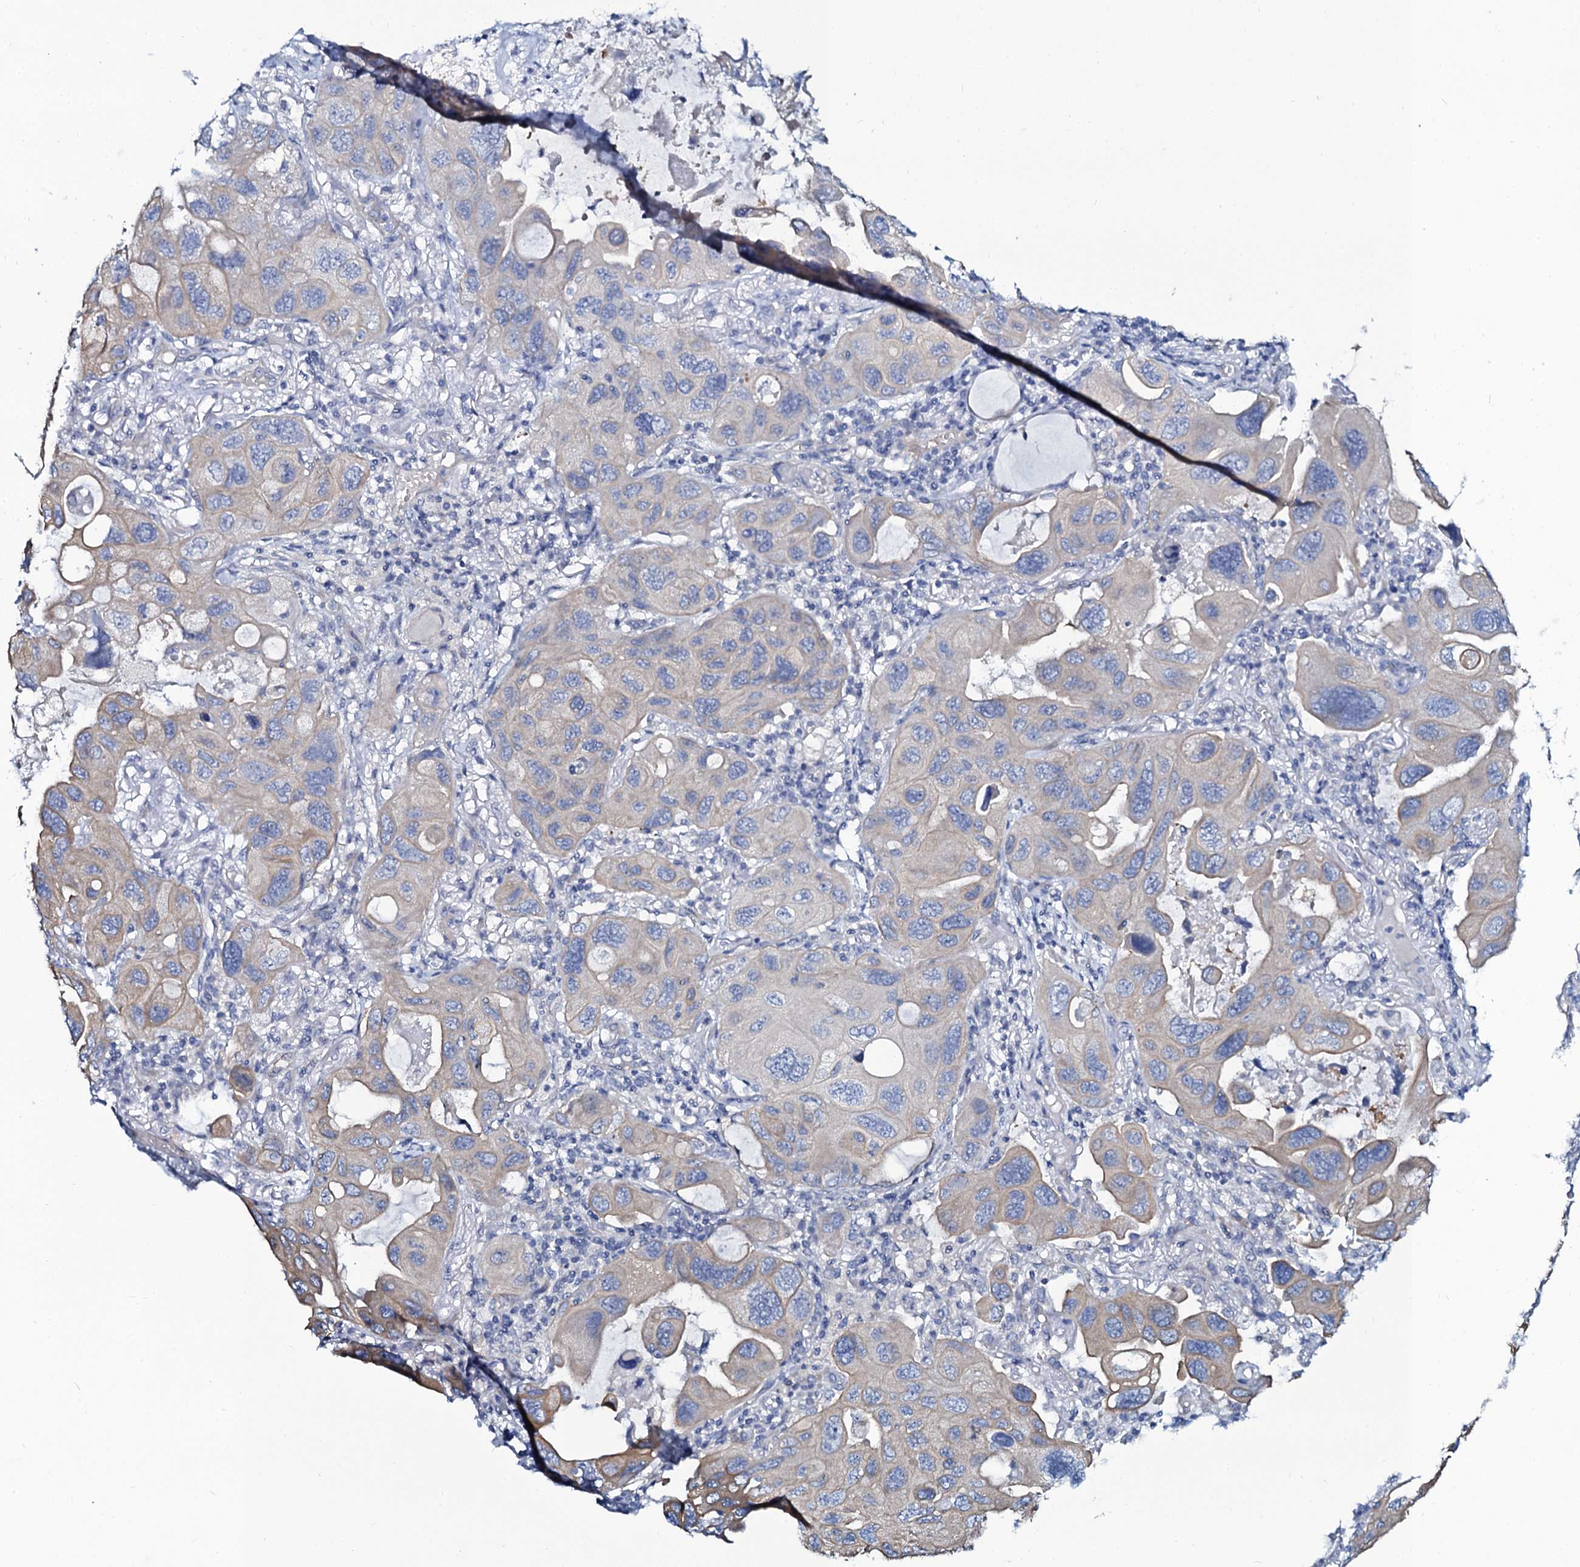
{"staining": {"intensity": "negative", "quantity": "none", "location": "none"}, "tissue": "lung cancer", "cell_type": "Tumor cells", "image_type": "cancer", "snomed": [{"axis": "morphology", "description": "Squamous cell carcinoma, NOS"}, {"axis": "topography", "description": "Lung"}], "caption": "Tumor cells are negative for brown protein staining in squamous cell carcinoma (lung). (DAB (3,3'-diaminobenzidine) IHC visualized using brightfield microscopy, high magnification).", "gene": "C10orf88", "patient": {"sex": "female", "age": 73}}